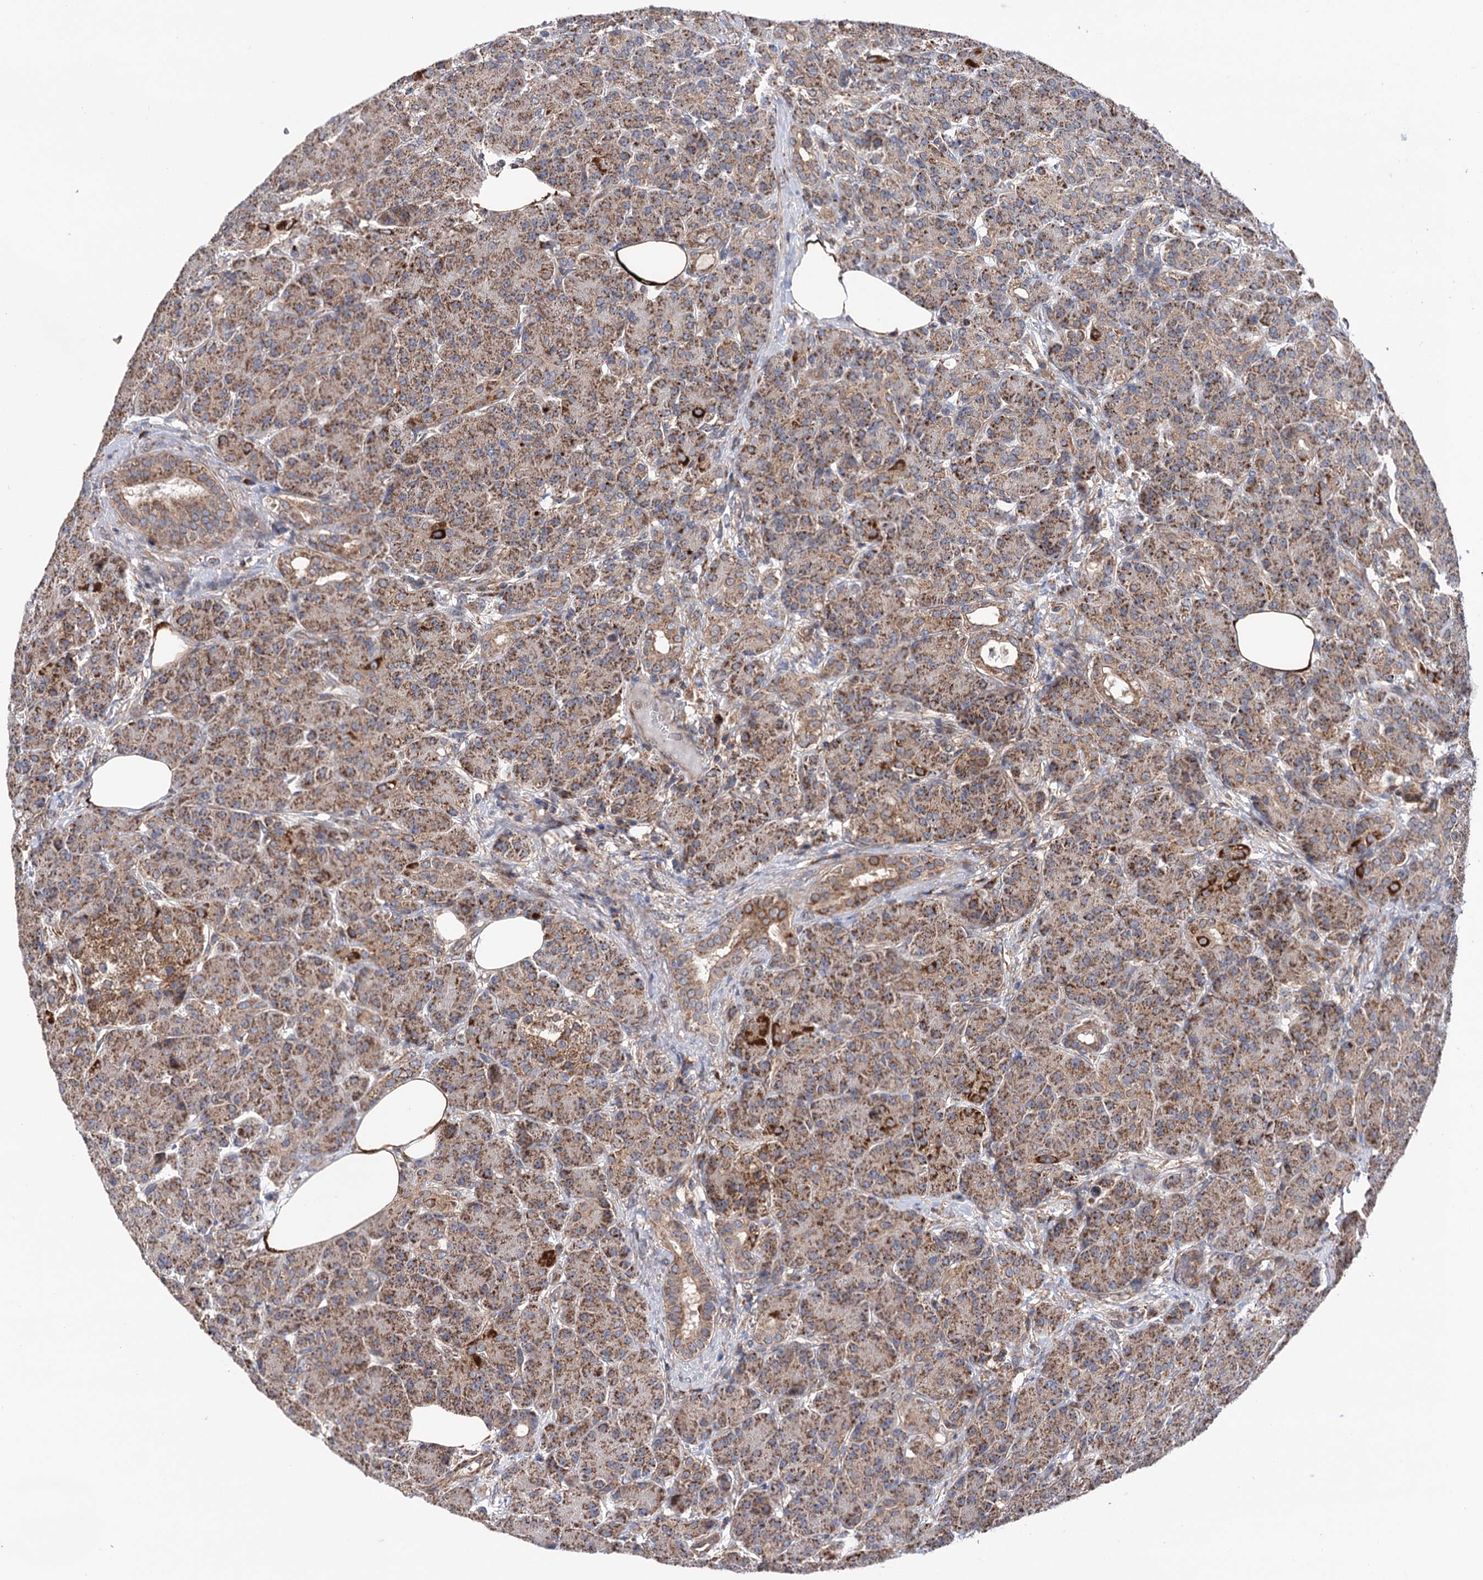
{"staining": {"intensity": "moderate", "quantity": ">75%", "location": "cytoplasmic/membranous"}, "tissue": "pancreas", "cell_type": "Exocrine glandular cells", "image_type": "normal", "snomed": [{"axis": "morphology", "description": "Normal tissue, NOS"}, {"axis": "topography", "description": "Pancreas"}], "caption": "An image of human pancreas stained for a protein shows moderate cytoplasmic/membranous brown staining in exocrine glandular cells. (DAB (3,3'-diaminobenzidine) = brown stain, brightfield microscopy at high magnification).", "gene": "SUCLA2", "patient": {"sex": "male", "age": 63}}